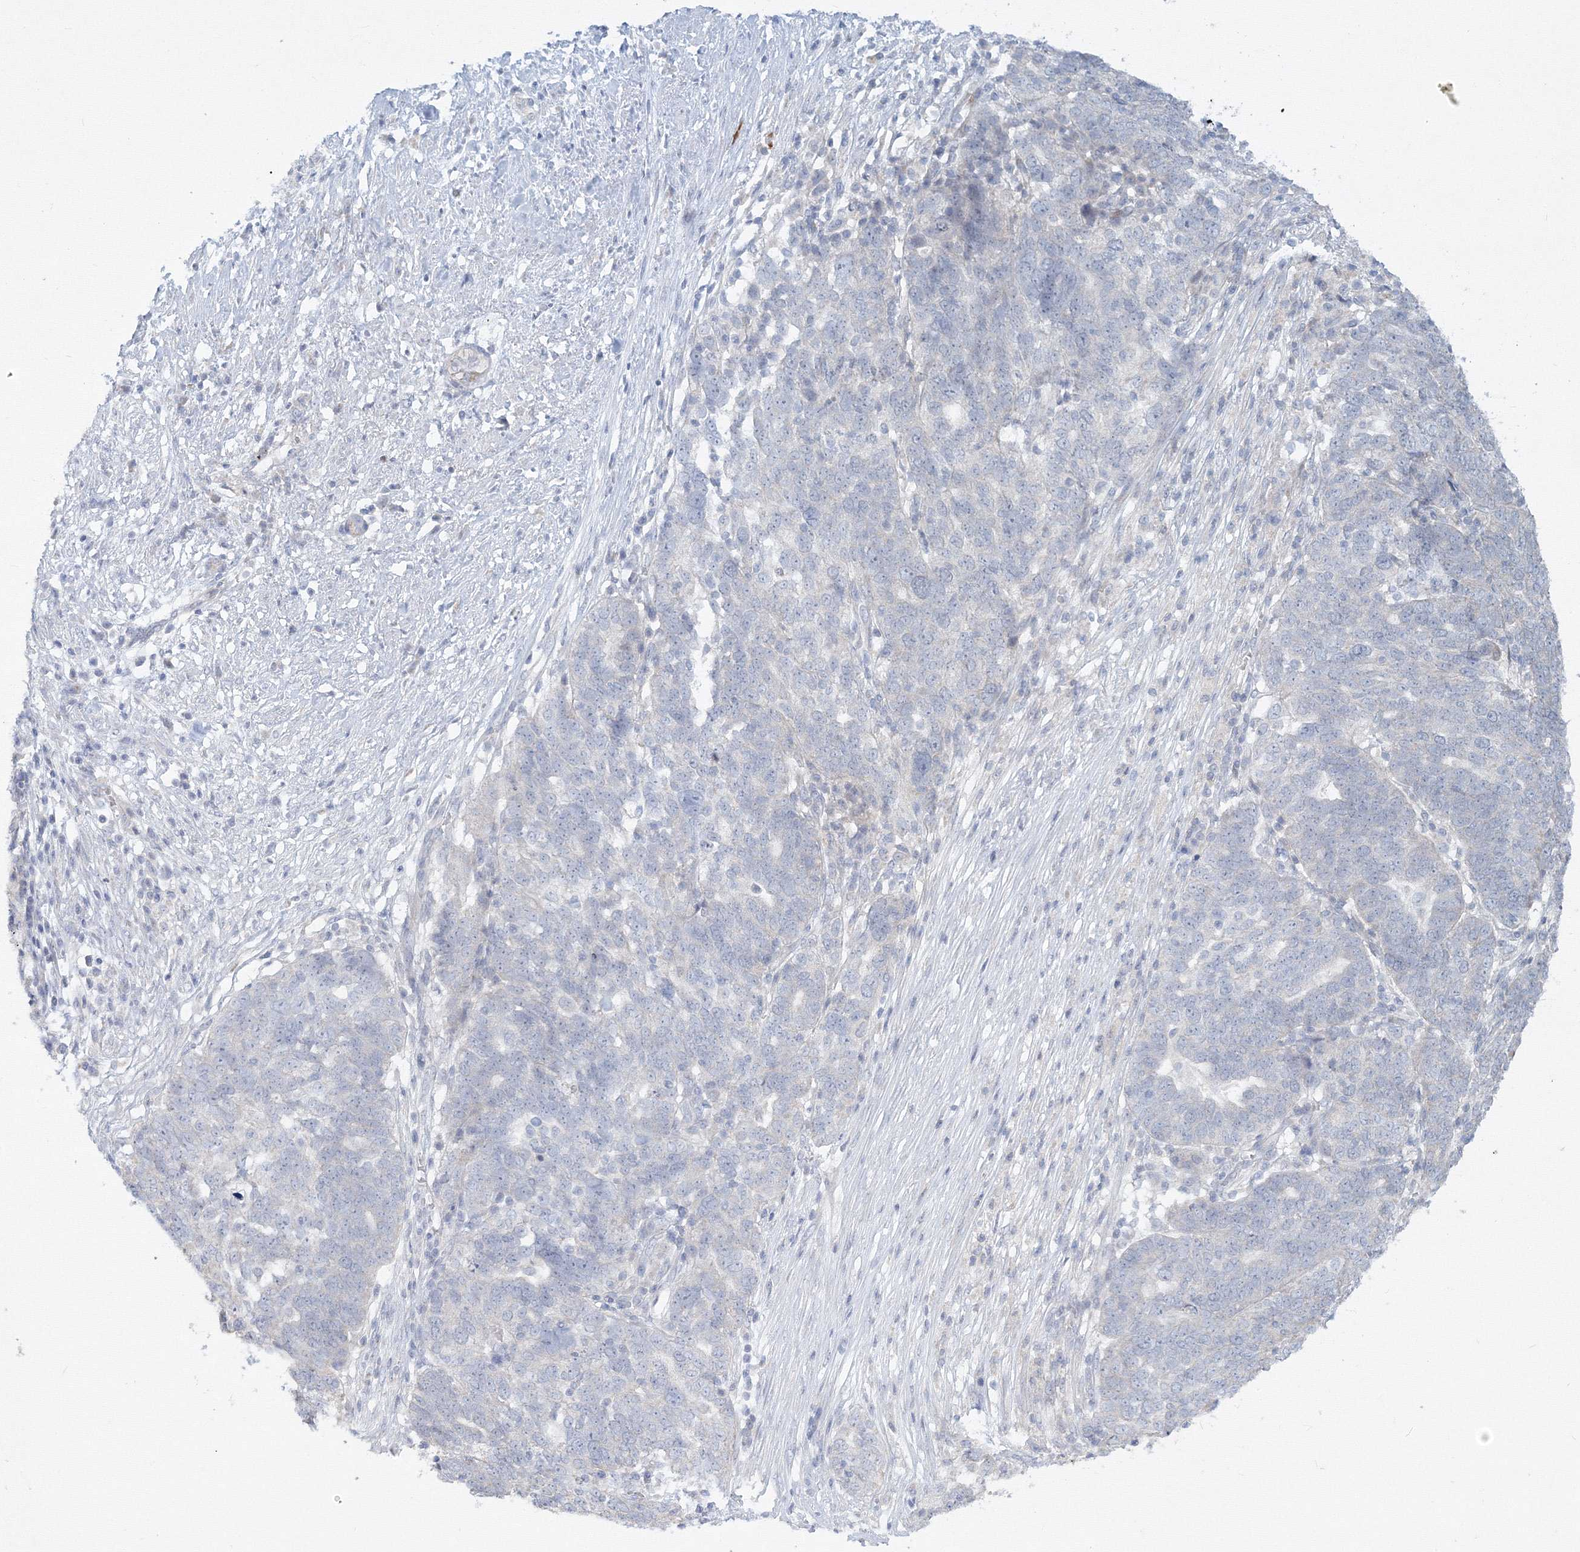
{"staining": {"intensity": "negative", "quantity": "none", "location": "none"}, "tissue": "ovarian cancer", "cell_type": "Tumor cells", "image_type": "cancer", "snomed": [{"axis": "morphology", "description": "Cystadenocarcinoma, serous, NOS"}, {"axis": "topography", "description": "Ovary"}], "caption": "A photomicrograph of ovarian cancer stained for a protein reveals no brown staining in tumor cells.", "gene": "WDR49", "patient": {"sex": "female", "age": 59}}